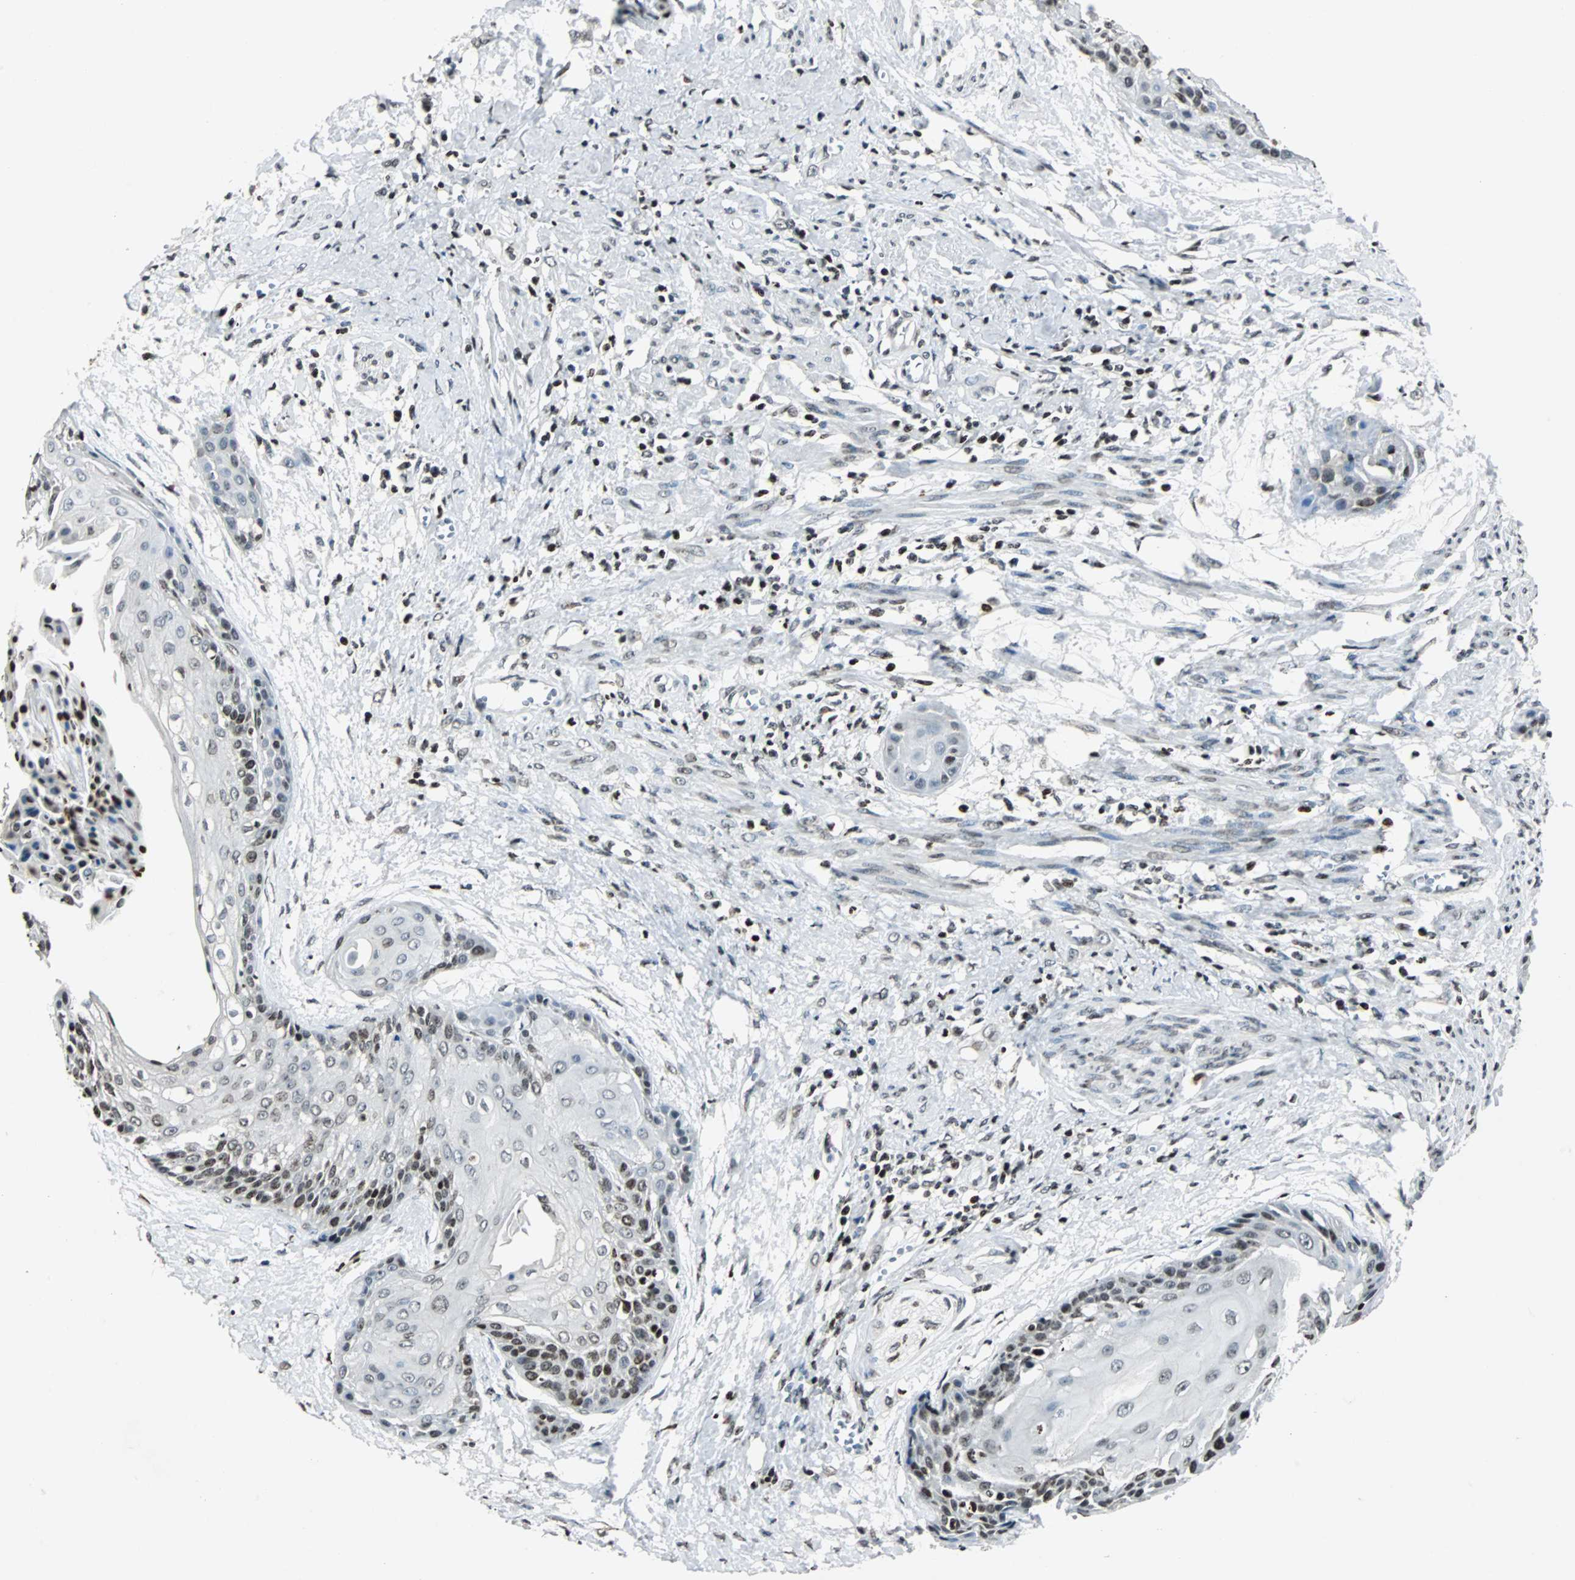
{"staining": {"intensity": "strong", "quantity": "<25%", "location": "nuclear"}, "tissue": "cervical cancer", "cell_type": "Tumor cells", "image_type": "cancer", "snomed": [{"axis": "morphology", "description": "Squamous cell carcinoma, NOS"}, {"axis": "topography", "description": "Cervix"}], "caption": "IHC micrograph of cervical squamous cell carcinoma stained for a protein (brown), which shows medium levels of strong nuclear positivity in about <25% of tumor cells.", "gene": "PAXIP1", "patient": {"sex": "female", "age": 57}}